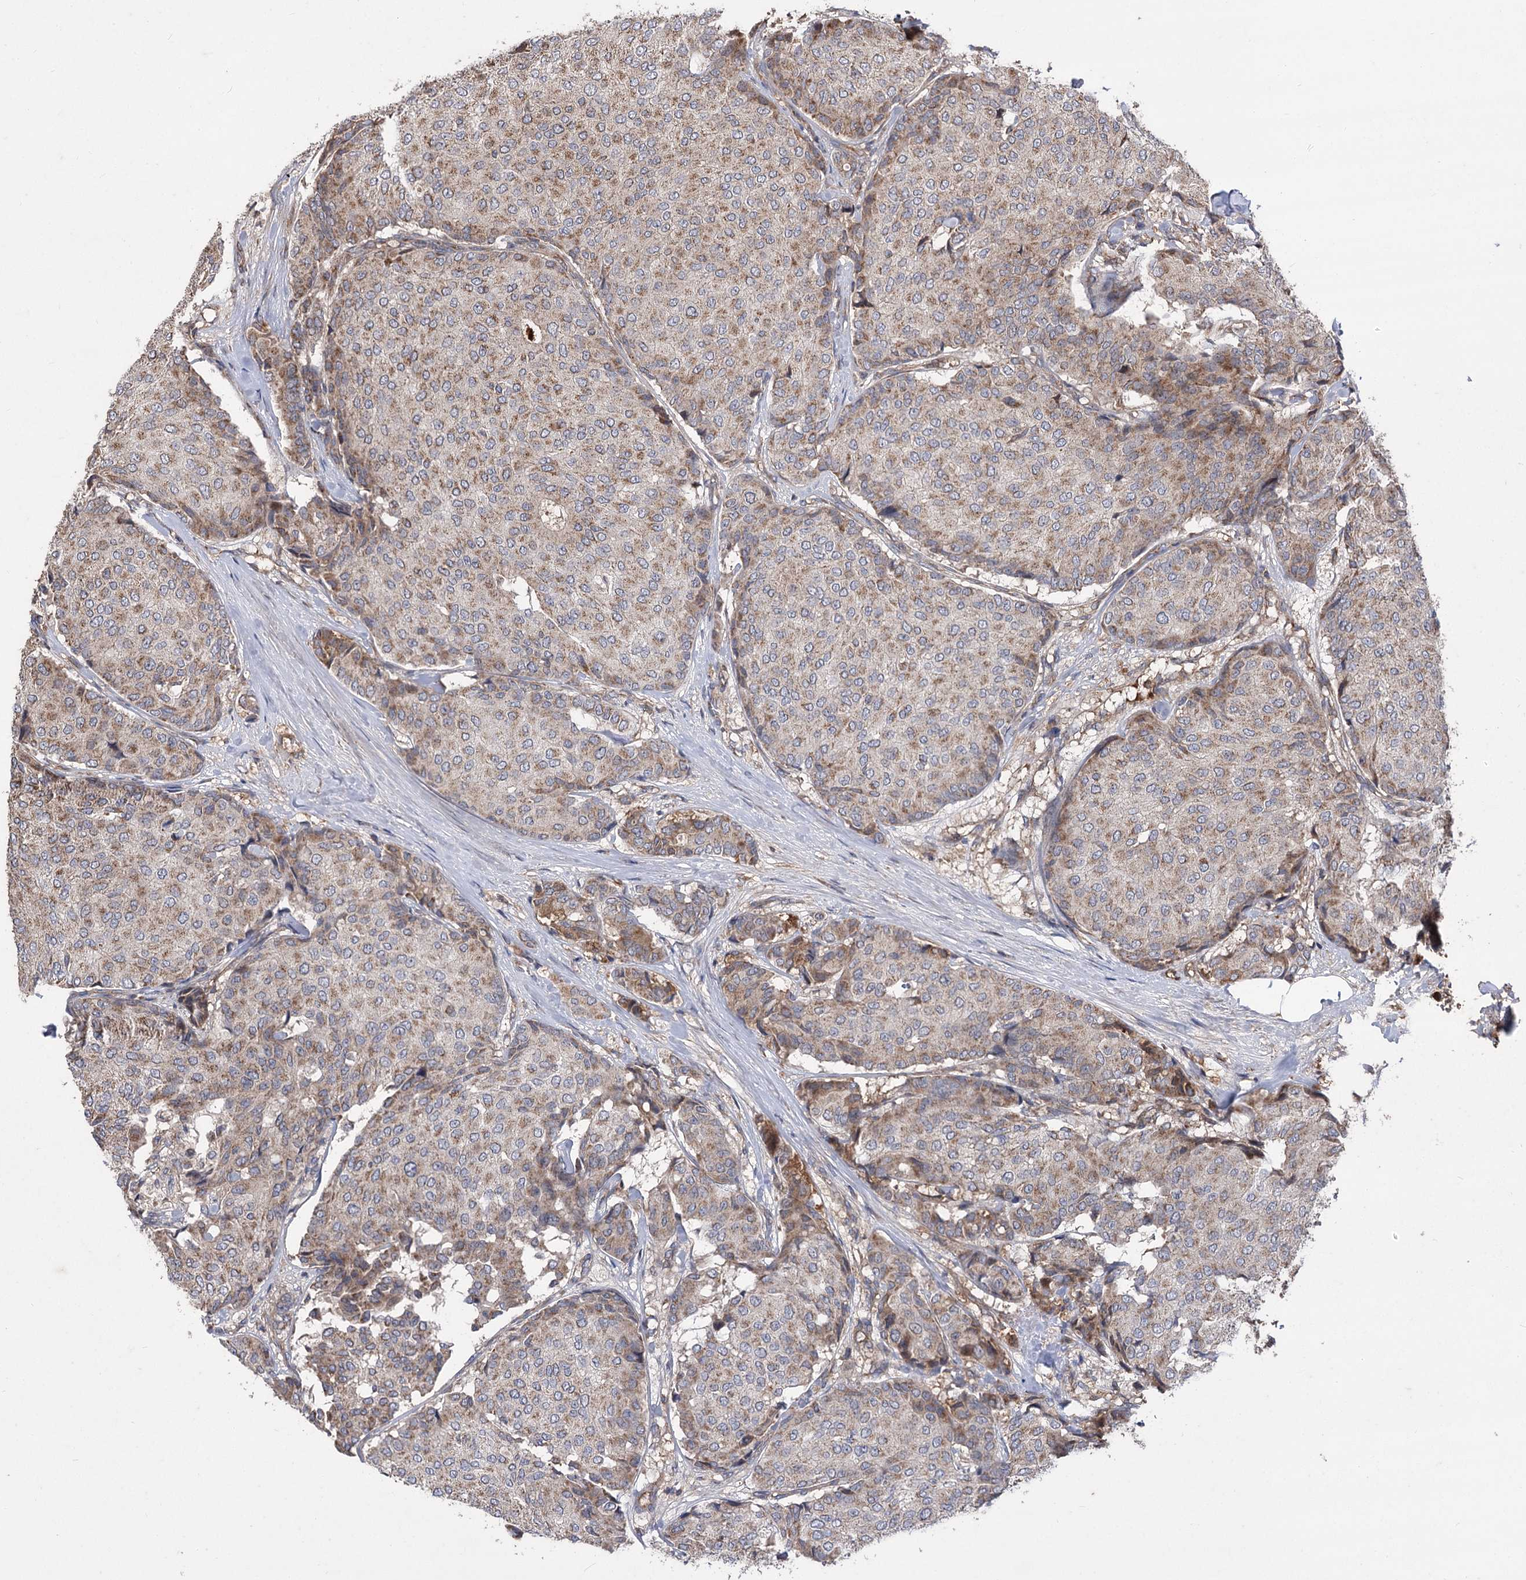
{"staining": {"intensity": "moderate", "quantity": ">75%", "location": "cytoplasmic/membranous"}, "tissue": "breast cancer", "cell_type": "Tumor cells", "image_type": "cancer", "snomed": [{"axis": "morphology", "description": "Duct carcinoma"}, {"axis": "topography", "description": "Breast"}], "caption": "Tumor cells reveal moderate cytoplasmic/membranous expression in approximately >75% of cells in breast invasive ductal carcinoma.", "gene": "RASSF3", "patient": {"sex": "female", "age": 75}}